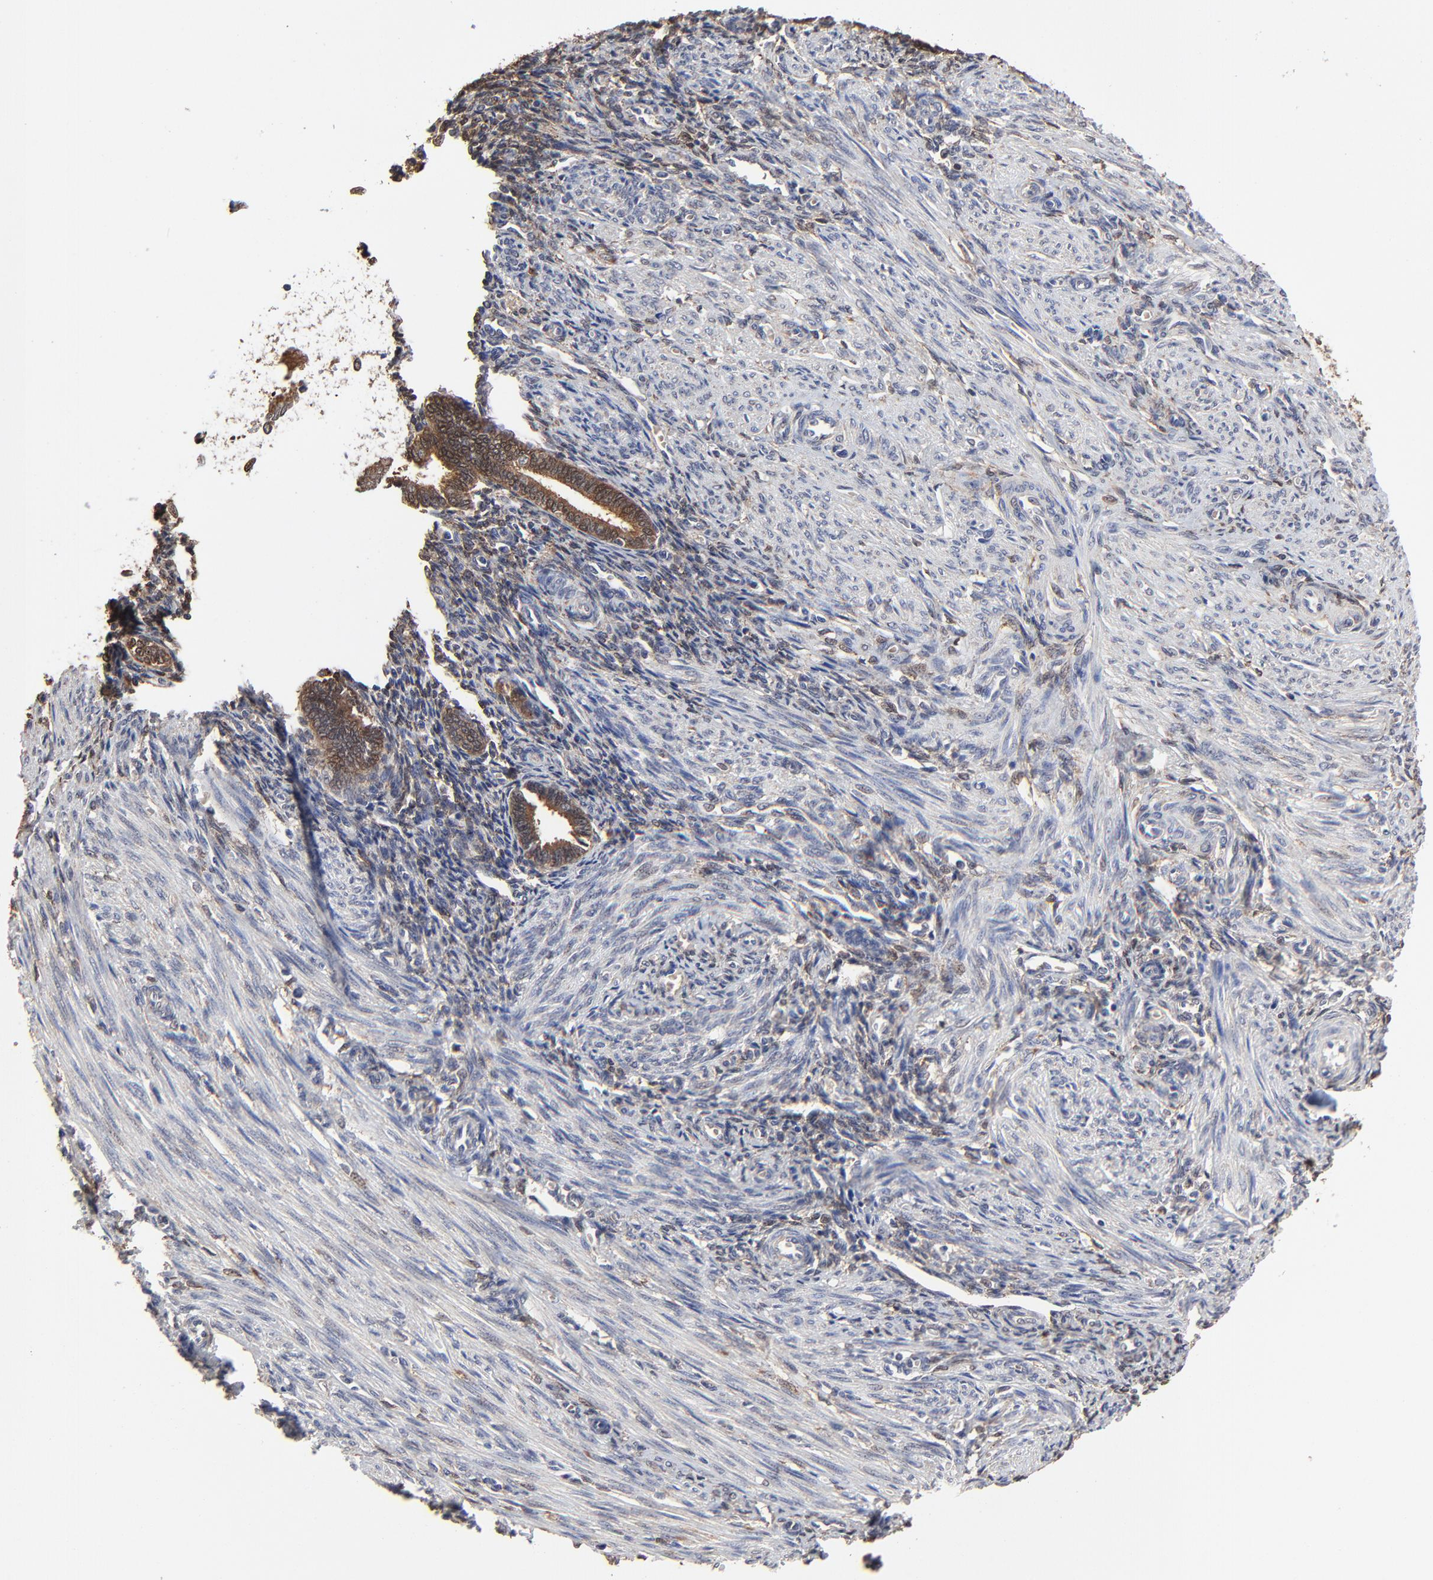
{"staining": {"intensity": "weak", "quantity": "25%-75%", "location": "cytoplasmic/membranous"}, "tissue": "endometrium", "cell_type": "Cells in endometrial stroma", "image_type": "normal", "snomed": [{"axis": "morphology", "description": "Normal tissue, NOS"}, {"axis": "topography", "description": "Endometrium"}], "caption": "DAB immunohistochemical staining of normal endometrium reveals weak cytoplasmic/membranous protein positivity in approximately 25%-75% of cells in endometrial stroma.", "gene": "LGALS3", "patient": {"sex": "female", "age": 27}}